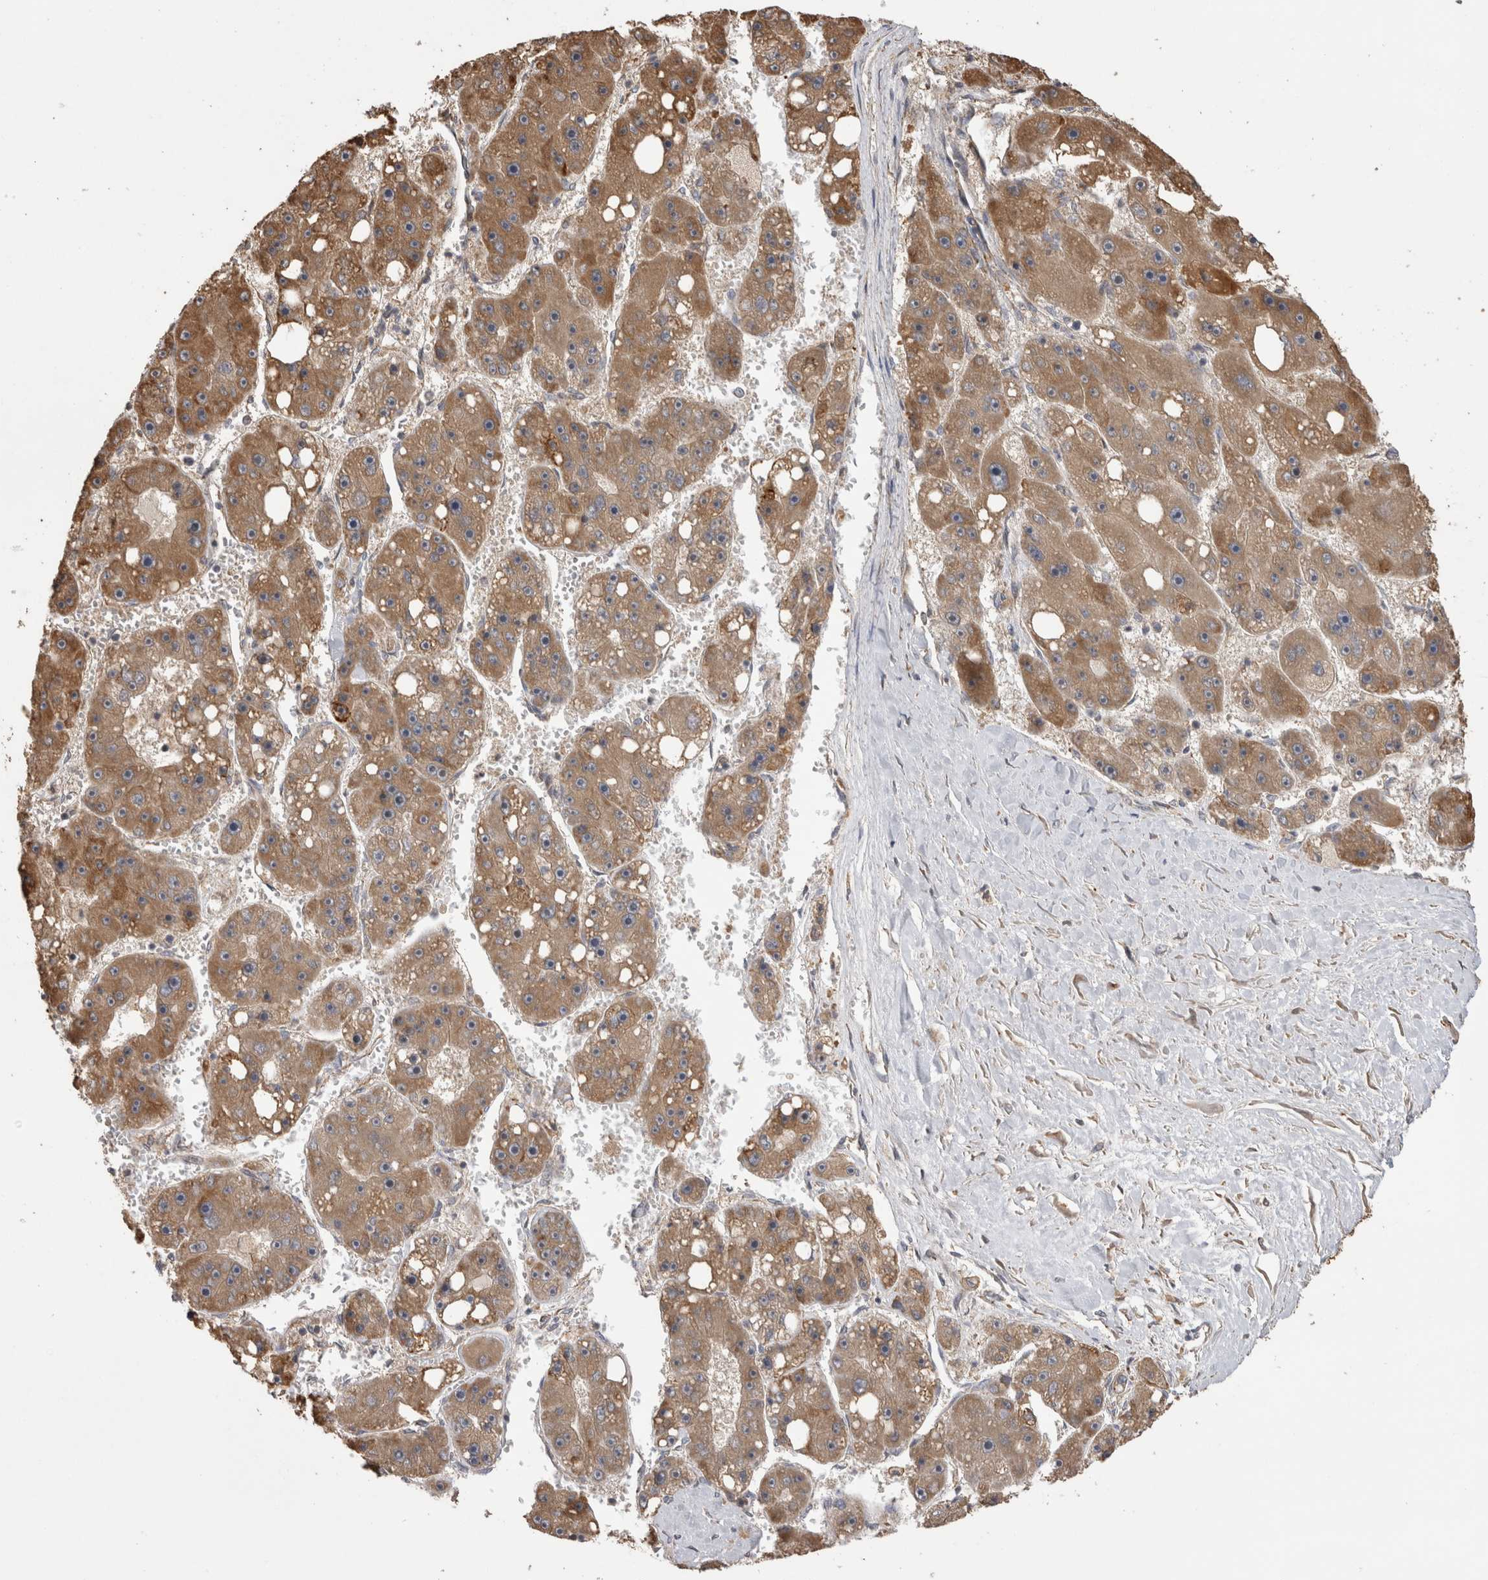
{"staining": {"intensity": "moderate", "quantity": ">75%", "location": "cytoplasmic/membranous"}, "tissue": "liver cancer", "cell_type": "Tumor cells", "image_type": "cancer", "snomed": [{"axis": "morphology", "description": "Carcinoma, Hepatocellular, NOS"}, {"axis": "topography", "description": "Liver"}], "caption": "Human hepatocellular carcinoma (liver) stained with a protein marker demonstrates moderate staining in tumor cells.", "gene": "TBCE", "patient": {"sex": "female", "age": 61}}